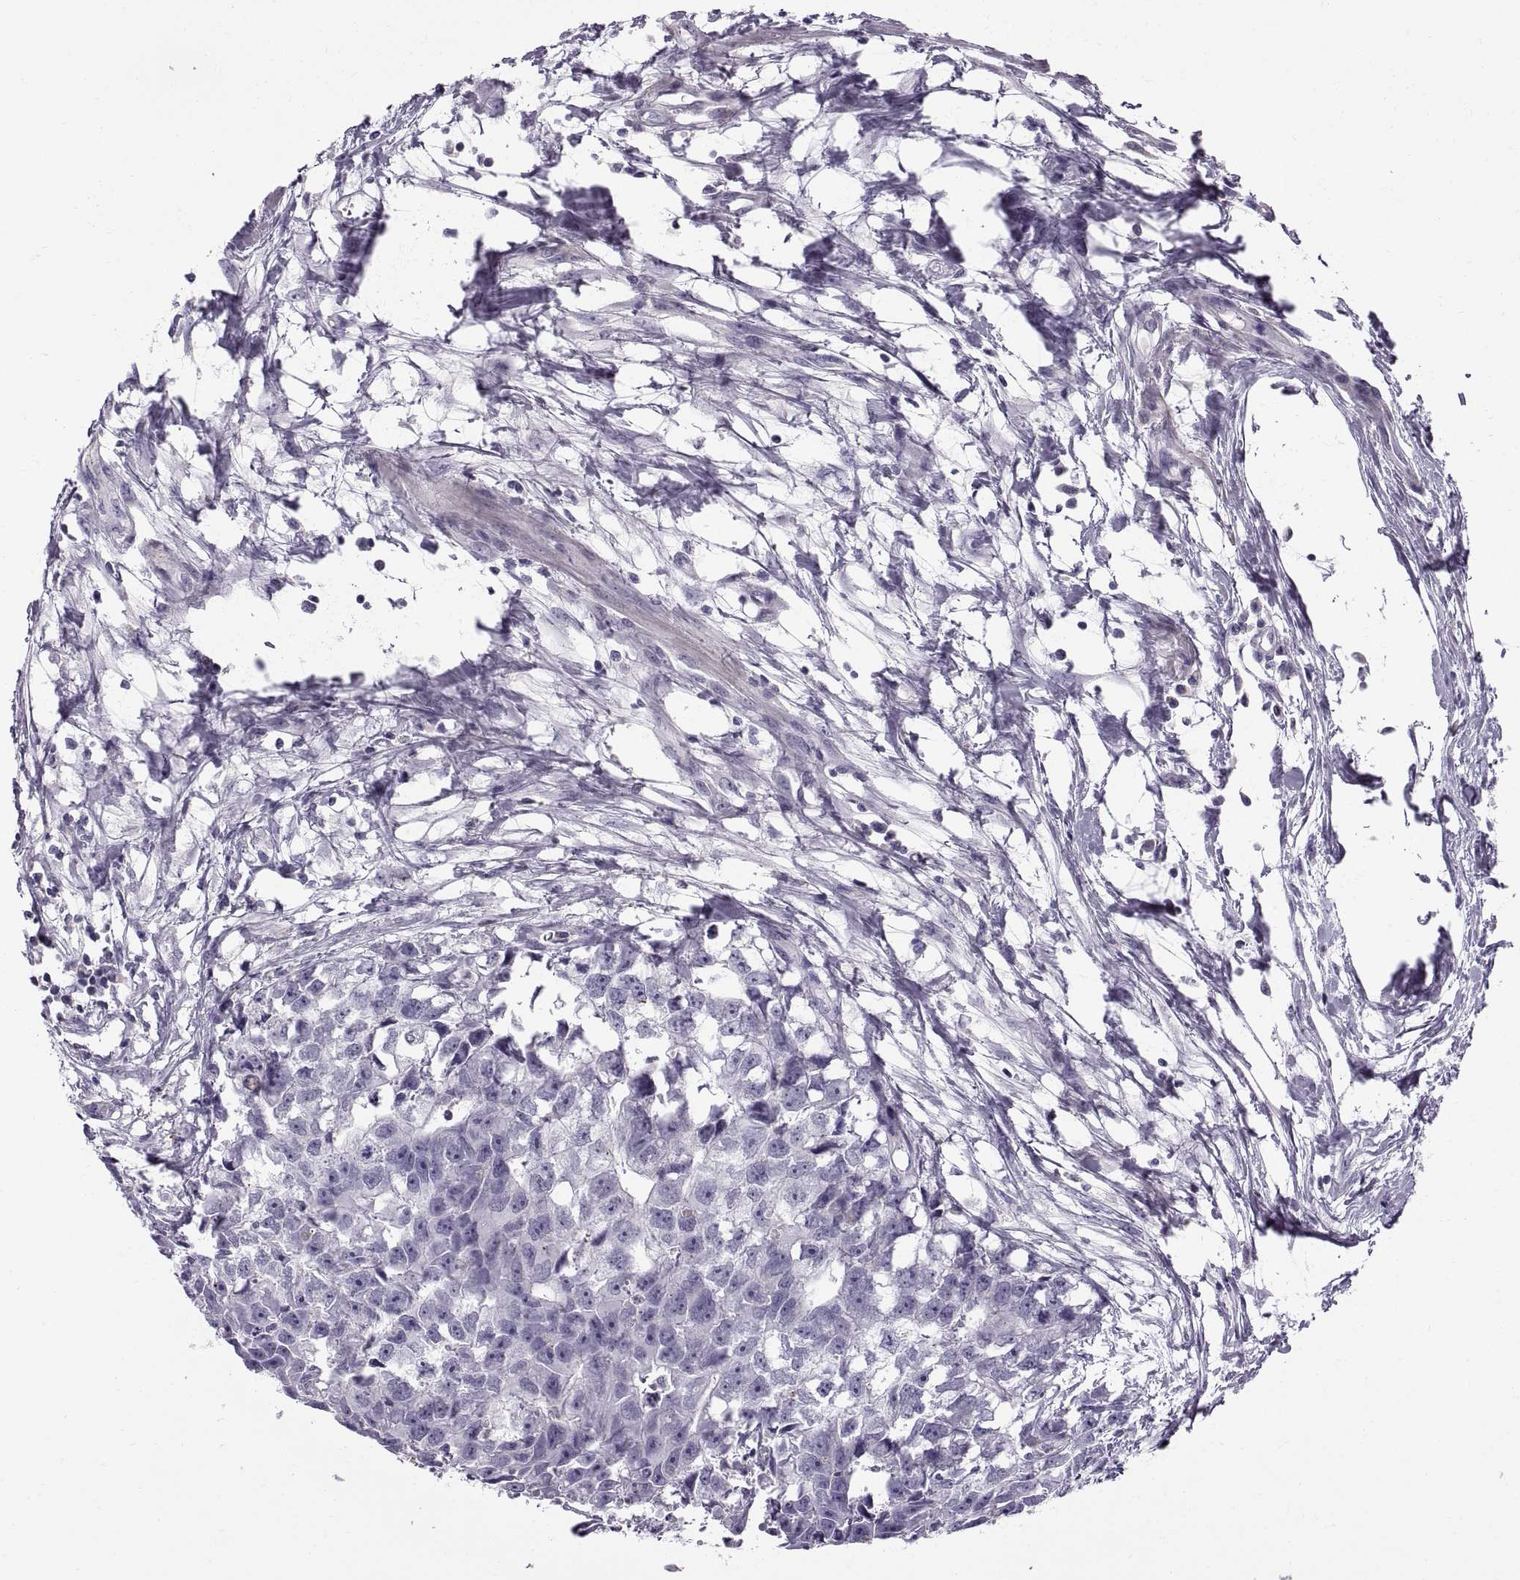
{"staining": {"intensity": "negative", "quantity": "none", "location": "none"}, "tissue": "testis cancer", "cell_type": "Tumor cells", "image_type": "cancer", "snomed": [{"axis": "morphology", "description": "Carcinoma, Embryonal, NOS"}, {"axis": "morphology", "description": "Teratoma, malignant, NOS"}, {"axis": "topography", "description": "Testis"}], "caption": "Immunohistochemistry micrograph of testis cancer (teratoma (malignant)) stained for a protein (brown), which exhibits no expression in tumor cells.", "gene": "CALCR", "patient": {"sex": "male", "age": 44}}